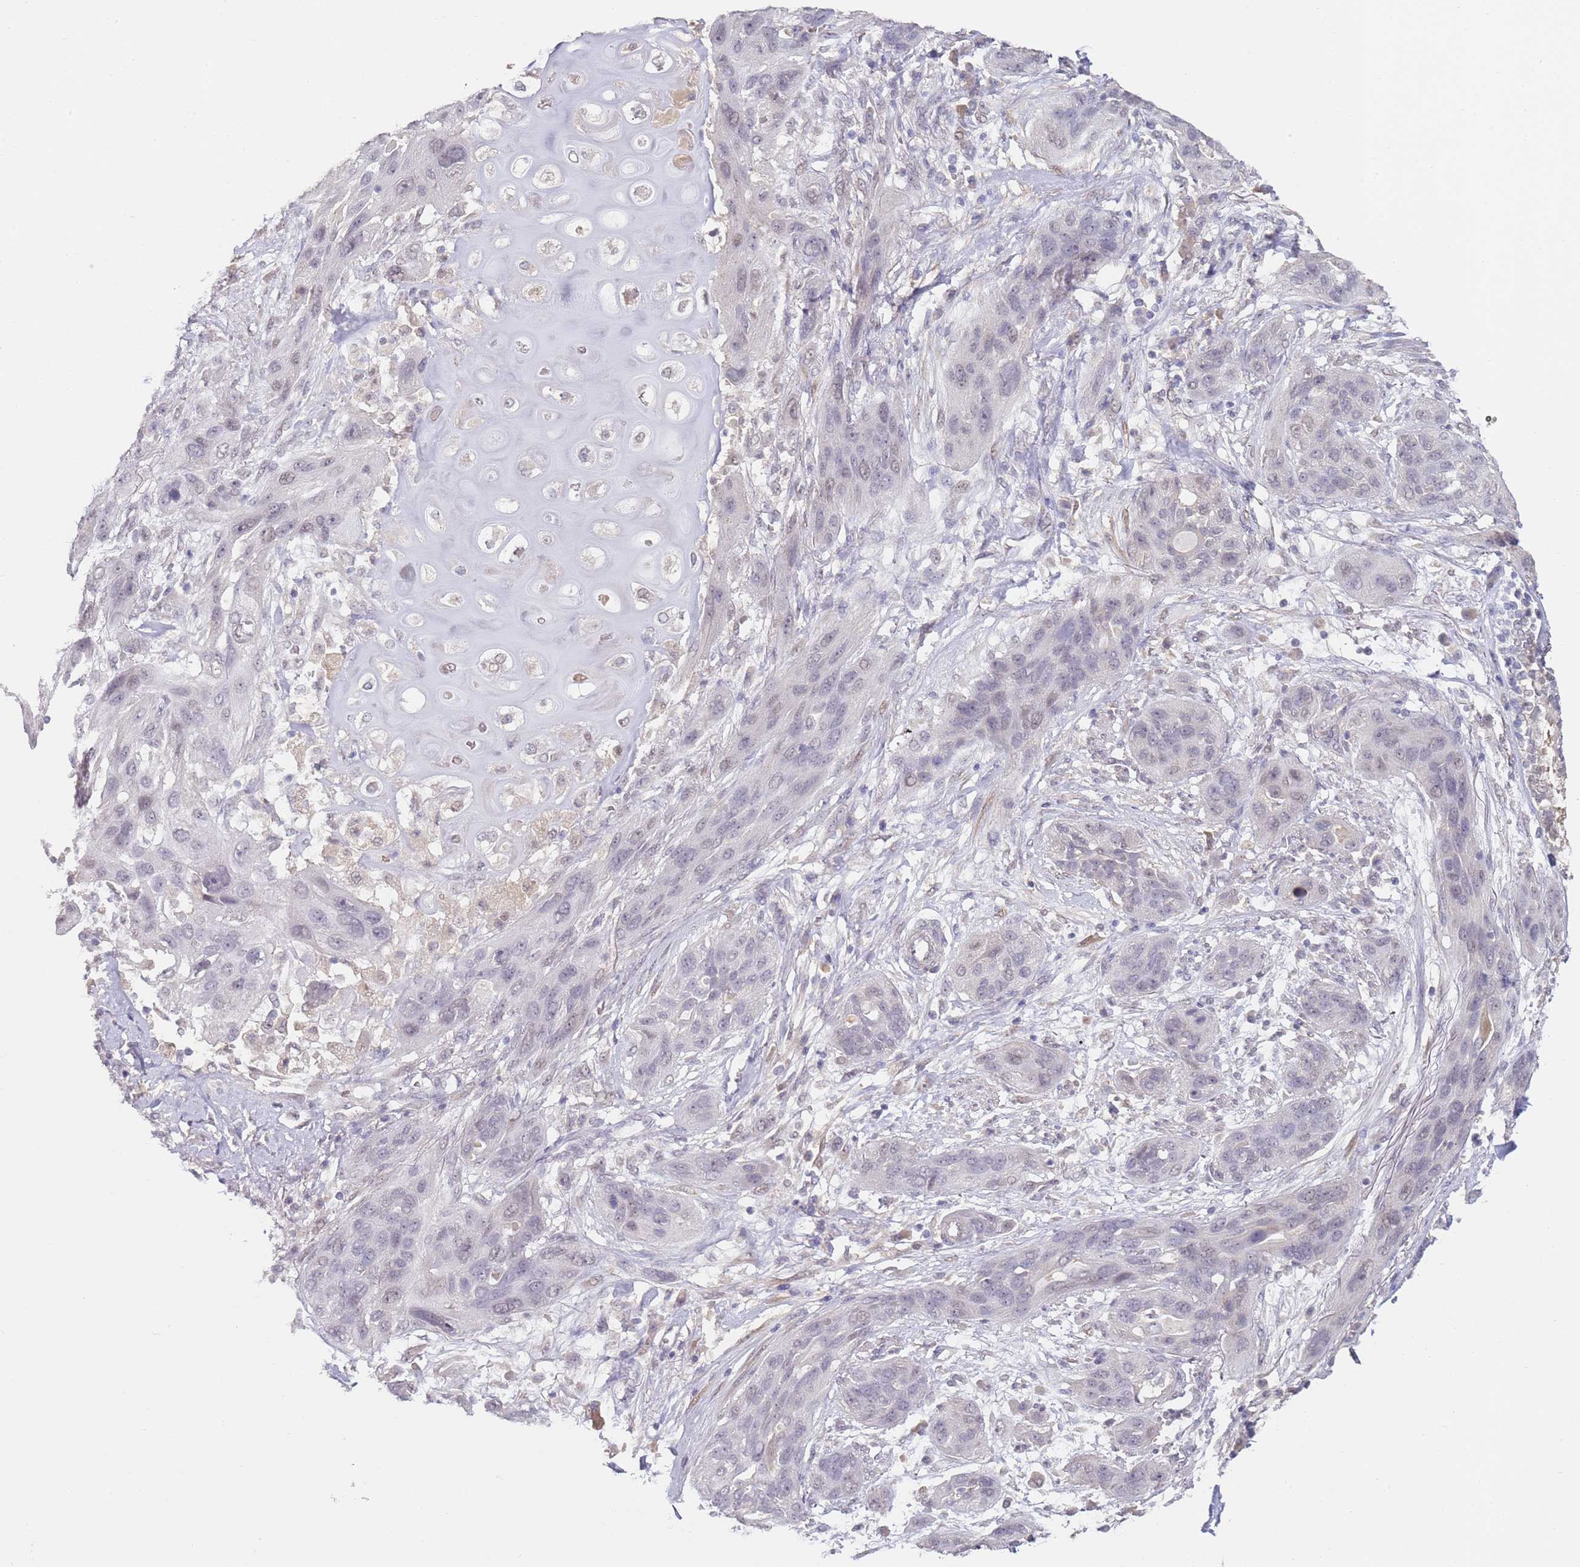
{"staining": {"intensity": "negative", "quantity": "none", "location": "none"}, "tissue": "lung cancer", "cell_type": "Tumor cells", "image_type": "cancer", "snomed": [{"axis": "morphology", "description": "Squamous cell carcinoma, NOS"}, {"axis": "topography", "description": "Lung"}], "caption": "Tumor cells are negative for protein expression in human lung squamous cell carcinoma.", "gene": "WDR93", "patient": {"sex": "female", "age": 70}}